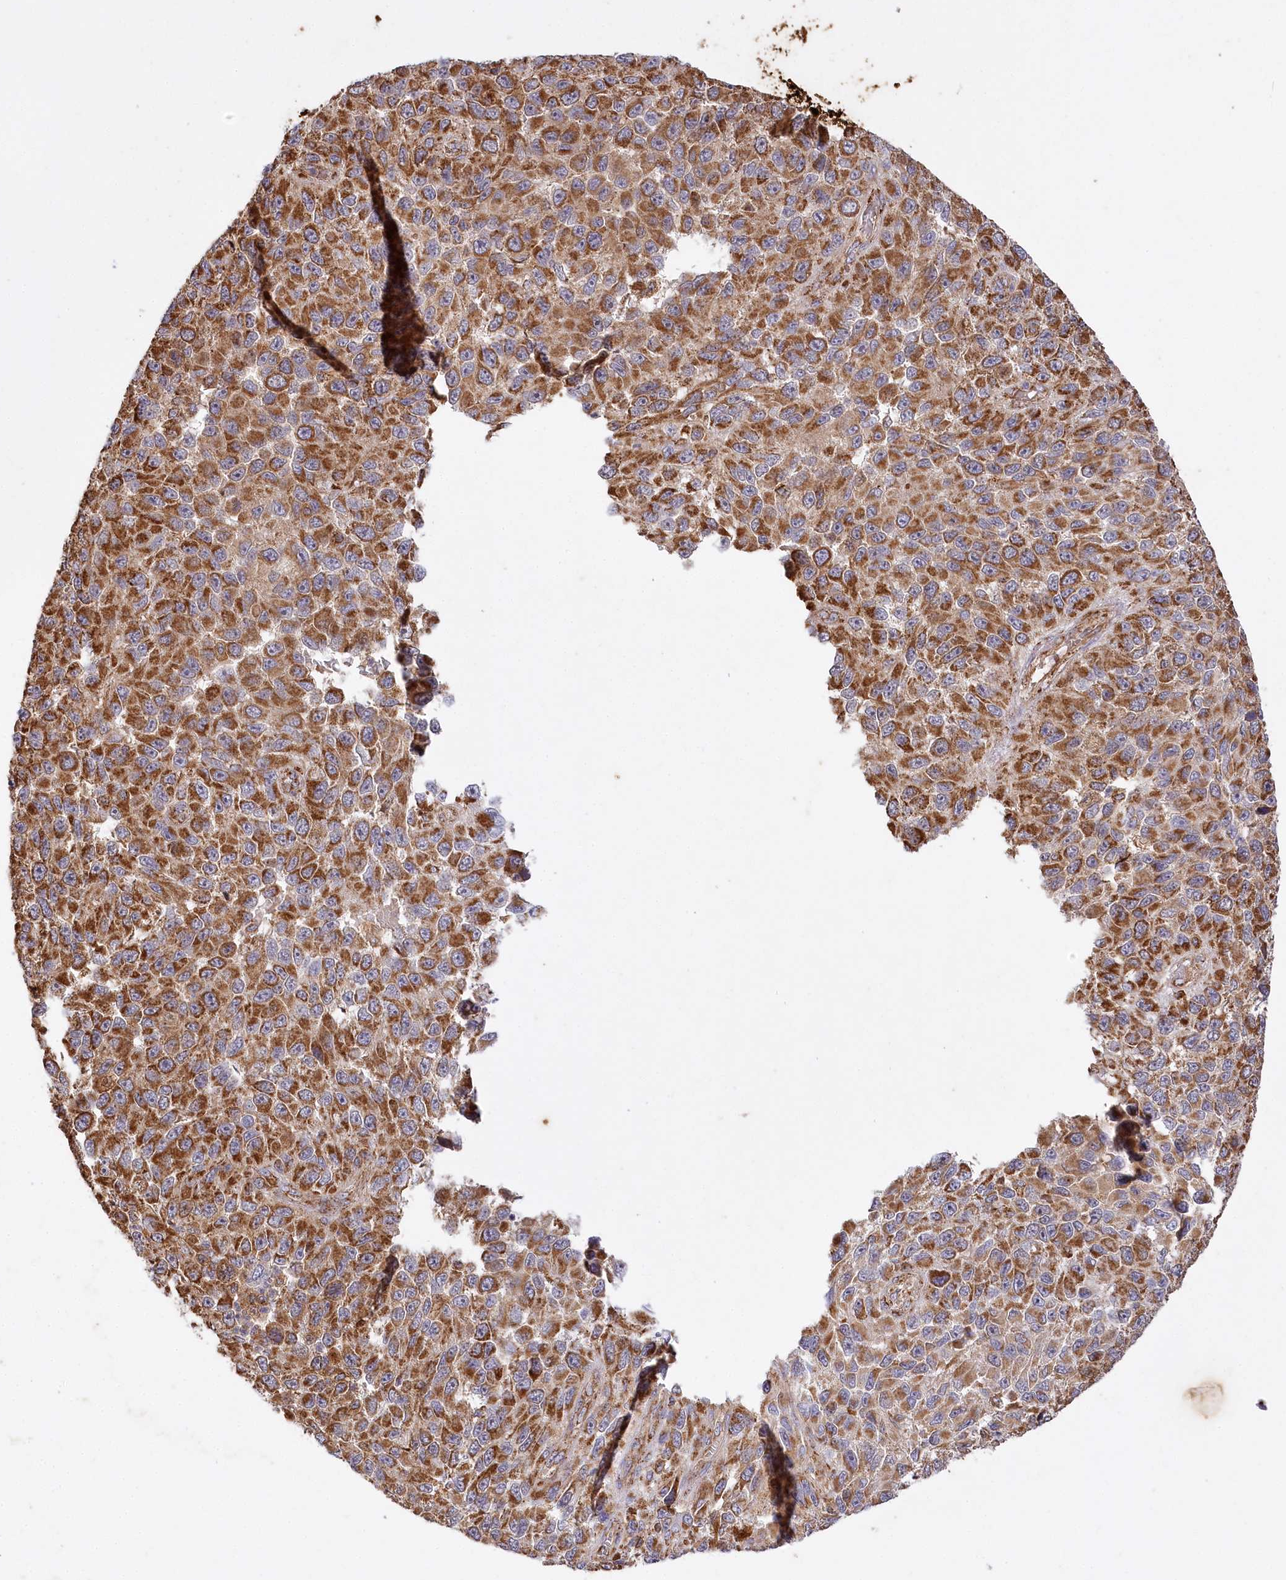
{"staining": {"intensity": "strong", "quantity": ">75%", "location": "cytoplasmic/membranous"}, "tissue": "melanoma", "cell_type": "Tumor cells", "image_type": "cancer", "snomed": [{"axis": "morphology", "description": "Normal tissue, NOS"}, {"axis": "morphology", "description": "Malignant melanoma, NOS"}, {"axis": "topography", "description": "Skin"}], "caption": "Immunohistochemical staining of melanoma demonstrates high levels of strong cytoplasmic/membranous positivity in approximately >75% of tumor cells.", "gene": "CARD19", "patient": {"sex": "female", "age": 96}}